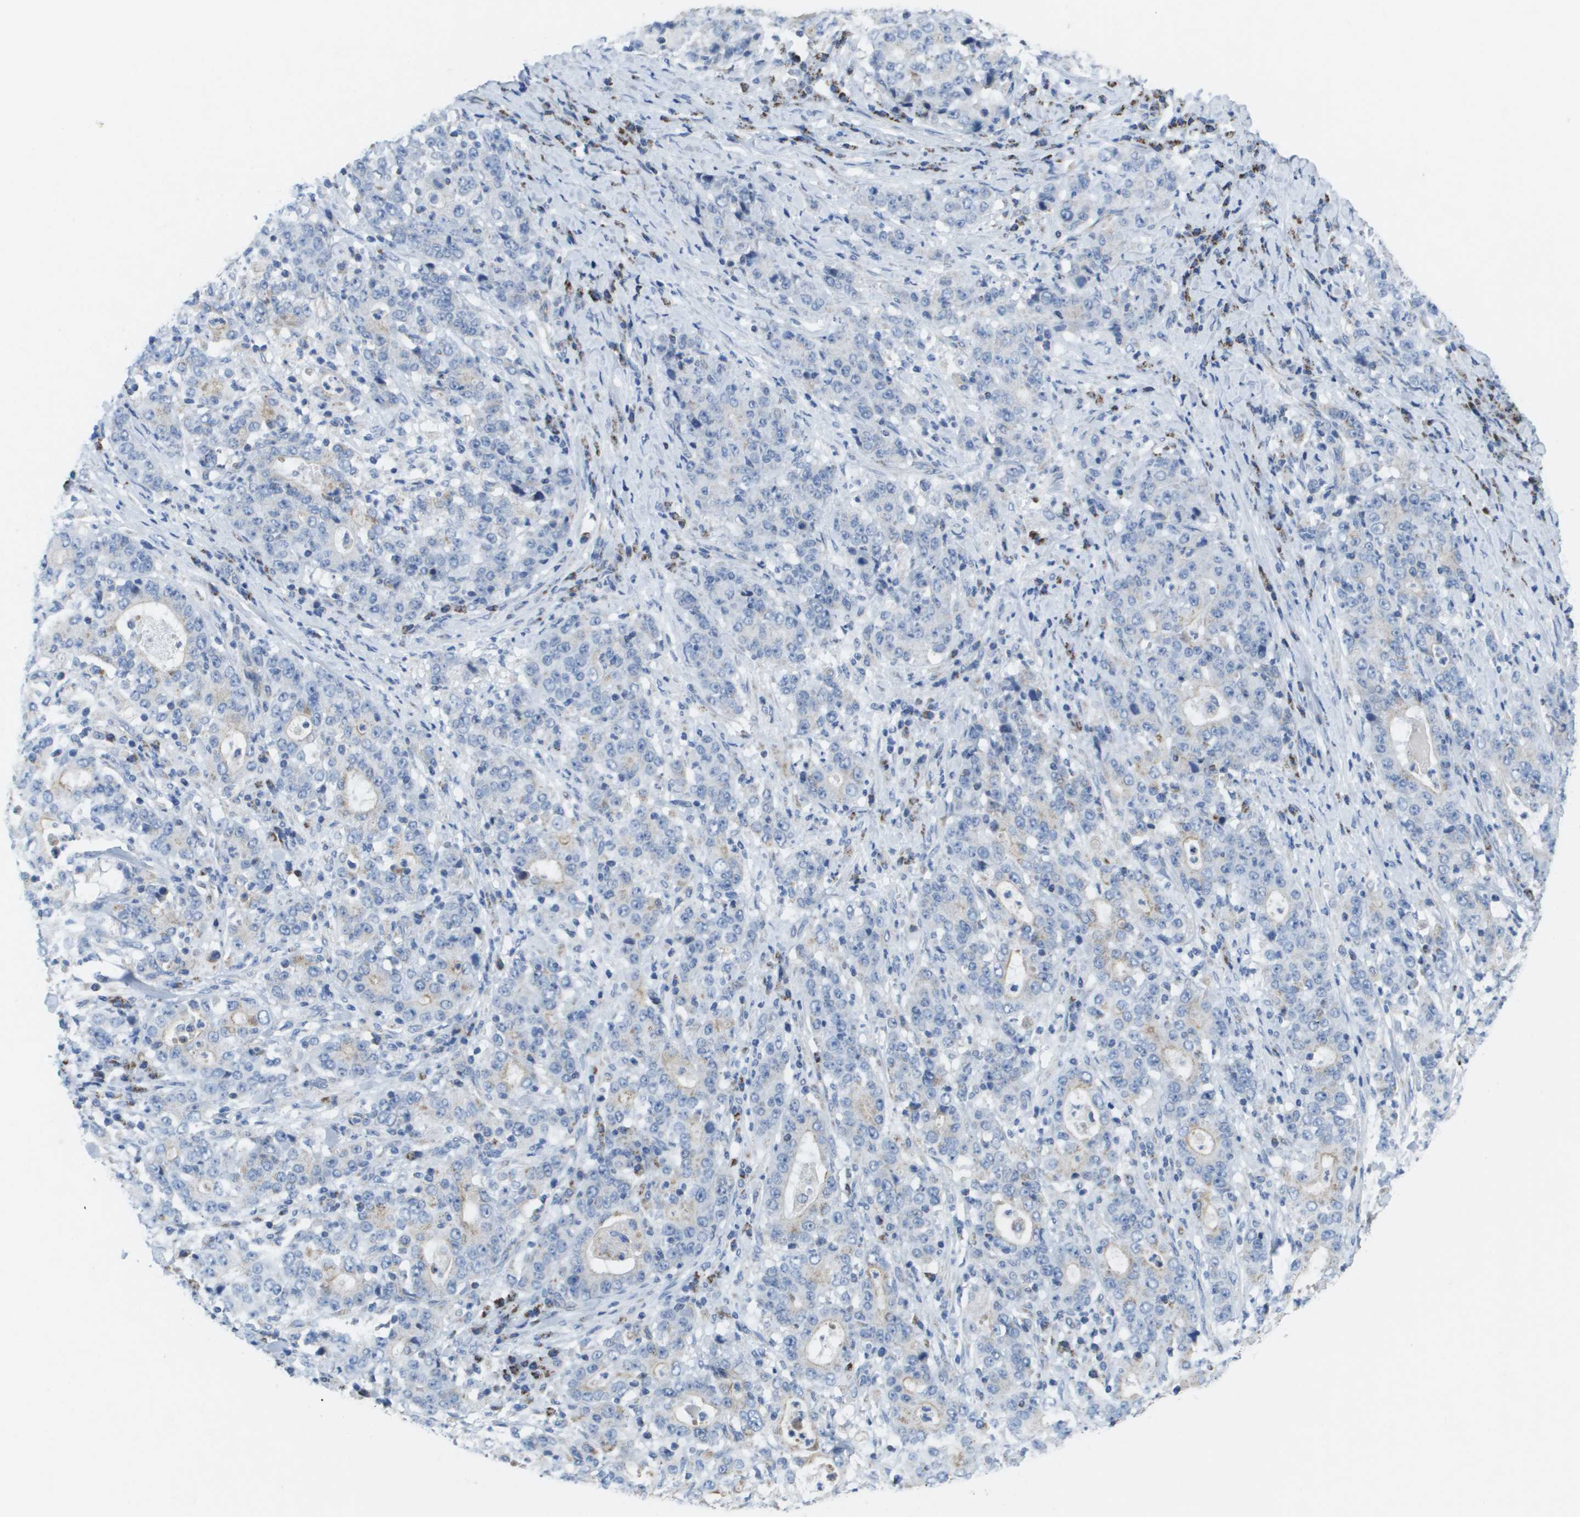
{"staining": {"intensity": "weak", "quantity": "<25%", "location": "cytoplasmic/membranous"}, "tissue": "stomach cancer", "cell_type": "Tumor cells", "image_type": "cancer", "snomed": [{"axis": "morphology", "description": "Normal tissue, NOS"}, {"axis": "morphology", "description": "Adenocarcinoma, NOS"}, {"axis": "topography", "description": "Stomach, upper"}, {"axis": "topography", "description": "Stomach"}], "caption": "This is an immunohistochemistry (IHC) image of human adenocarcinoma (stomach). There is no staining in tumor cells.", "gene": "TMEM223", "patient": {"sex": "male", "age": 59}}